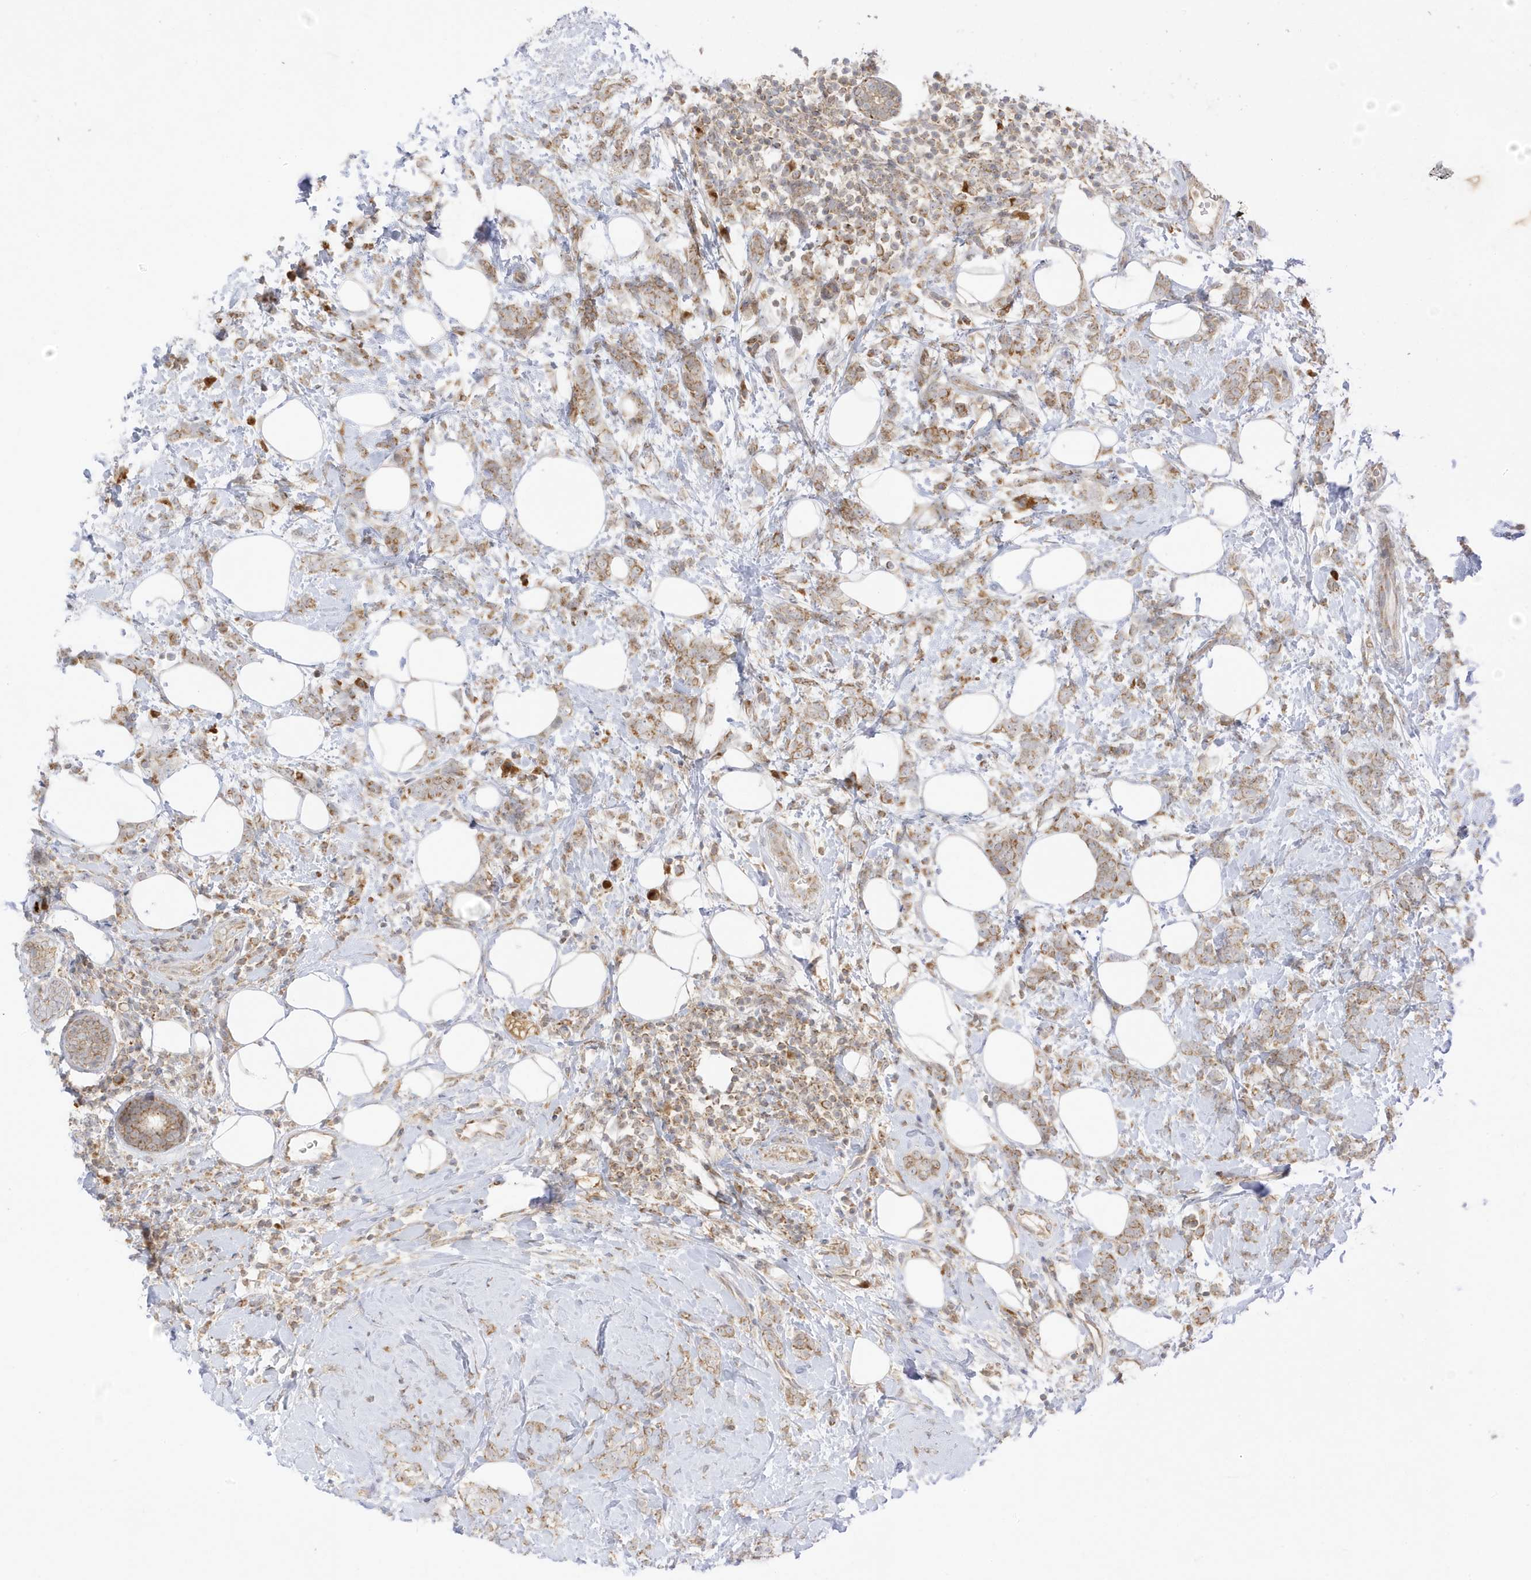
{"staining": {"intensity": "moderate", "quantity": ">75%", "location": "cytoplasmic/membranous"}, "tissue": "breast cancer", "cell_type": "Tumor cells", "image_type": "cancer", "snomed": [{"axis": "morphology", "description": "Lobular carcinoma"}, {"axis": "topography", "description": "Breast"}], "caption": "The image exhibits immunohistochemical staining of breast cancer. There is moderate cytoplasmic/membranous staining is identified in about >75% of tumor cells.", "gene": "NPPC", "patient": {"sex": "female", "age": 58}}